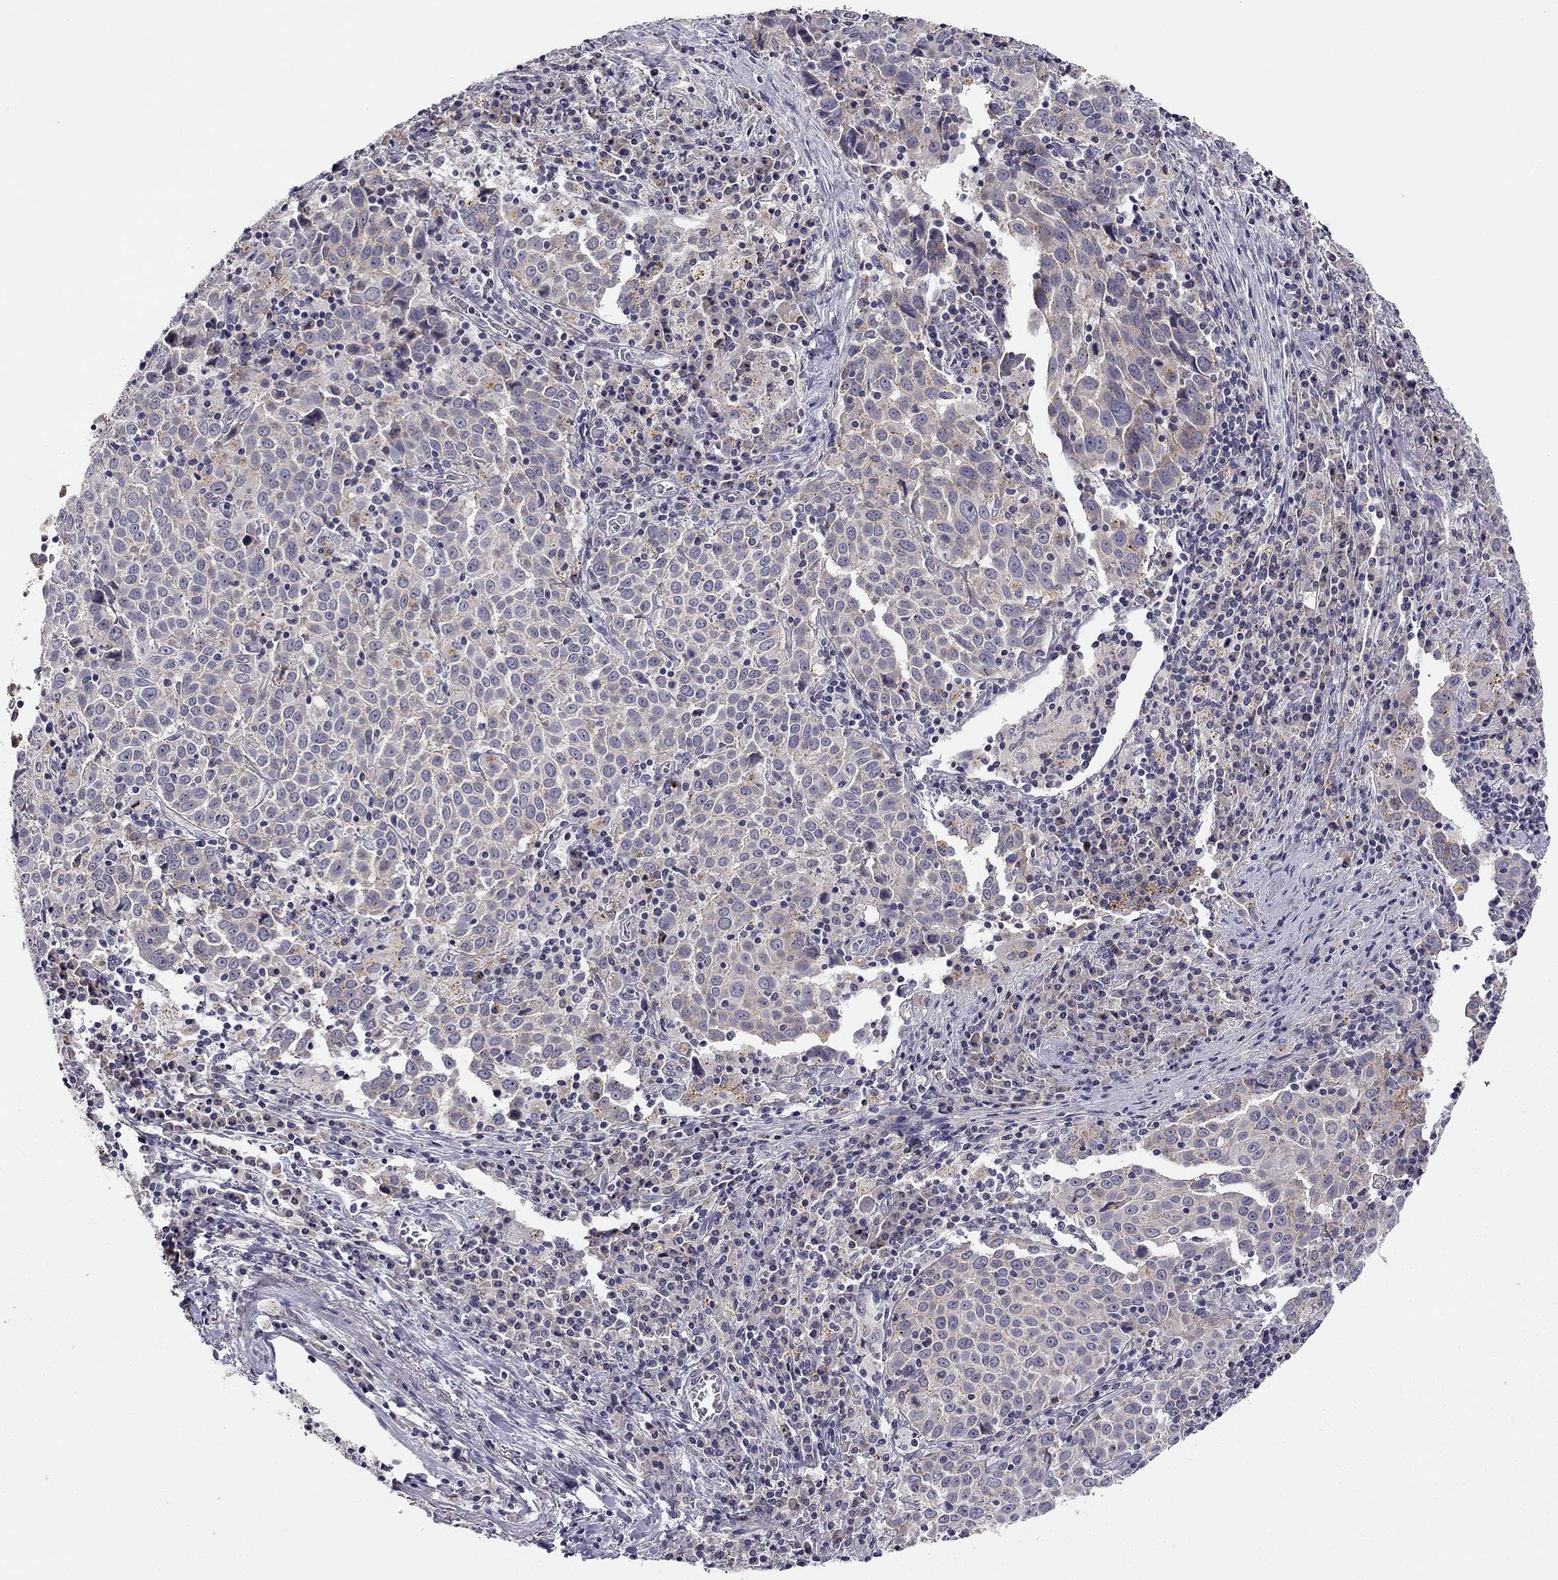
{"staining": {"intensity": "weak", "quantity": "<25%", "location": "cytoplasmic/membranous"}, "tissue": "lung cancer", "cell_type": "Tumor cells", "image_type": "cancer", "snomed": [{"axis": "morphology", "description": "Squamous cell carcinoma, NOS"}, {"axis": "topography", "description": "Lung"}], "caption": "Immunohistochemistry image of human lung cancer stained for a protein (brown), which shows no expression in tumor cells.", "gene": "CNR1", "patient": {"sex": "male", "age": 57}}